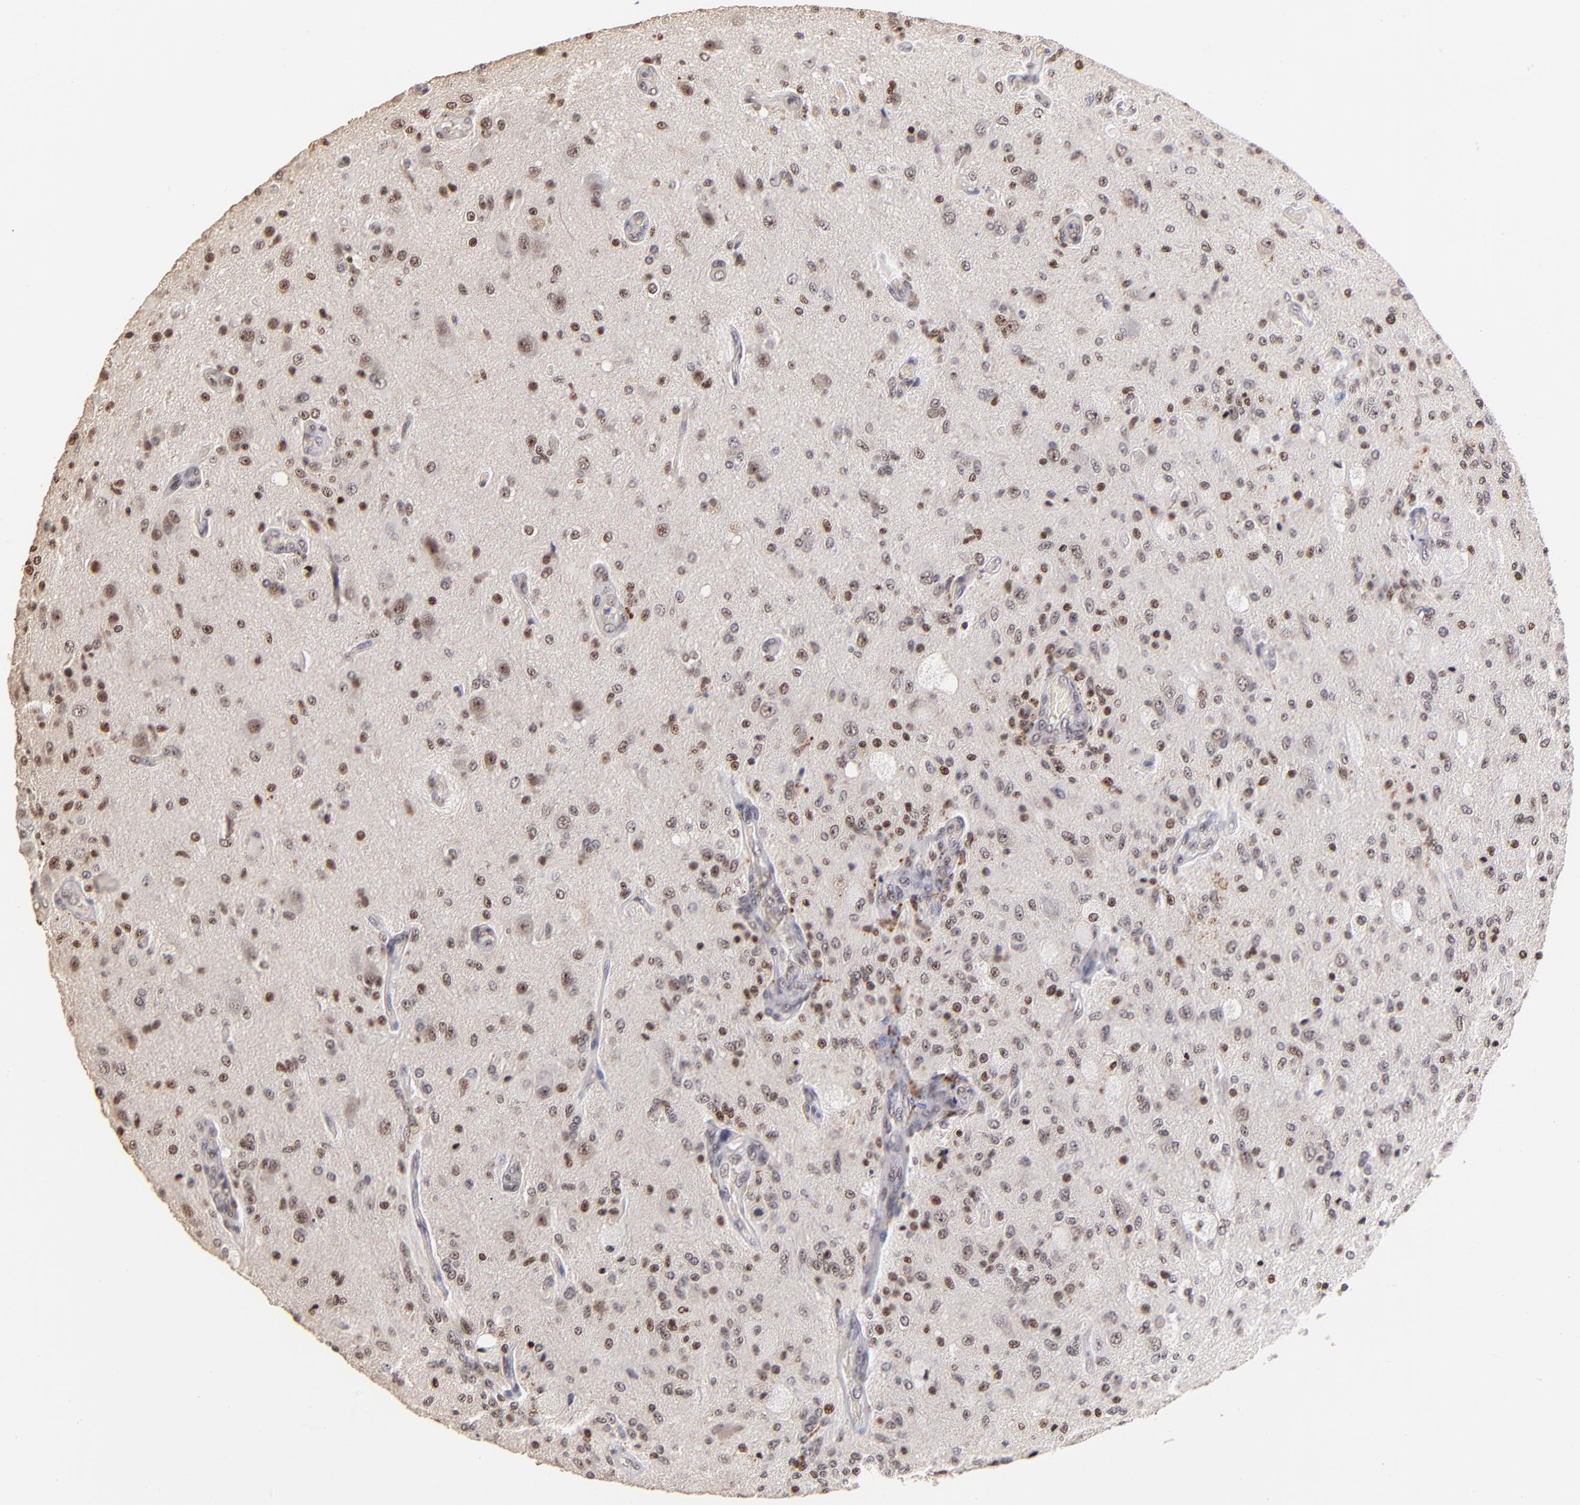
{"staining": {"intensity": "moderate", "quantity": "25%-75%", "location": "cytoplasmic/membranous,nuclear"}, "tissue": "glioma", "cell_type": "Tumor cells", "image_type": "cancer", "snomed": [{"axis": "morphology", "description": "Normal tissue, NOS"}, {"axis": "morphology", "description": "Glioma, malignant, High grade"}, {"axis": "topography", "description": "Cerebral cortex"}], "caption": "Immunohistochemistry (IHC) photomicrograph of neoplastic tissue: malignant glioma (high-grade) stained using immunohistochemistry (IHC) reveals medium levels of moderate protein expression localized specifically in the cytoplasmic/membranous and nuclear of tumor cells, appearing as a cytoplasmic/membranous and nuclear brown color.", "gene": "ZNF146", "patient": {"sex": "male", "age": 77}}